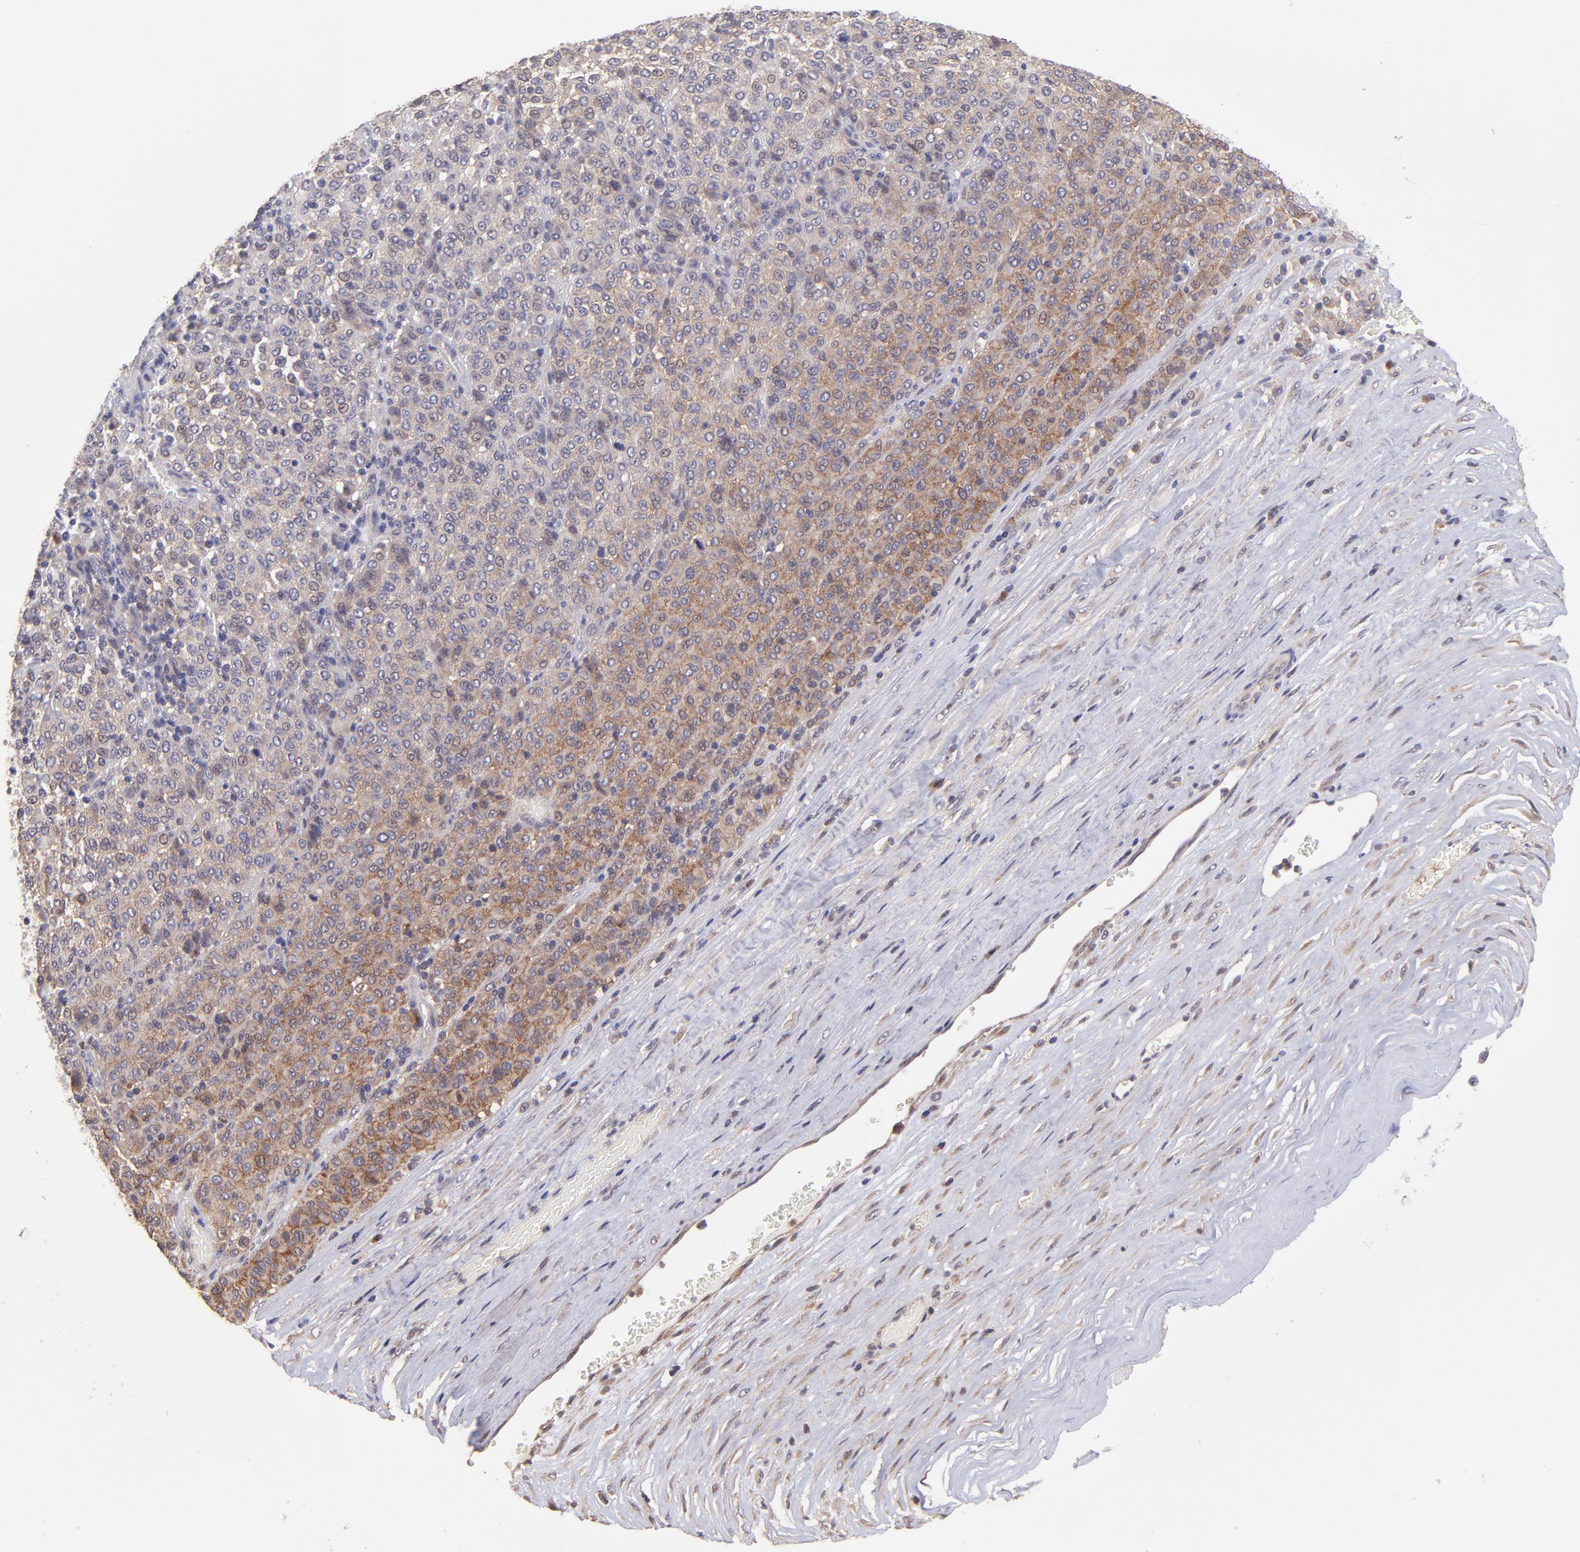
{"staining": {"intensity": "moderate", "quantity": ">75%", "location": "cytoplasmic/membranous"}, "tissue": "melanoma", "cell_type": "Tumor cells", "image_type": "cancer", "snomed": [{"axis": "morphology", "description": "Malignant melanoma, Metastatic site"}, {"axis": "topography", "description": "Pancreas"}], "caption": "Immunohistochemistry (IHC) image of neoplastic tissue: malignant melanoma (metastatic site) stained using immunohistochemistry shows medium levels of moderate protein expression localized specifically in the cytoplasmic/membranous of tumor cells, appearing as a cytoplasmic/membranous brown color.", "gene": "NSF", "patient": {"sex": "female", "age": 30}}